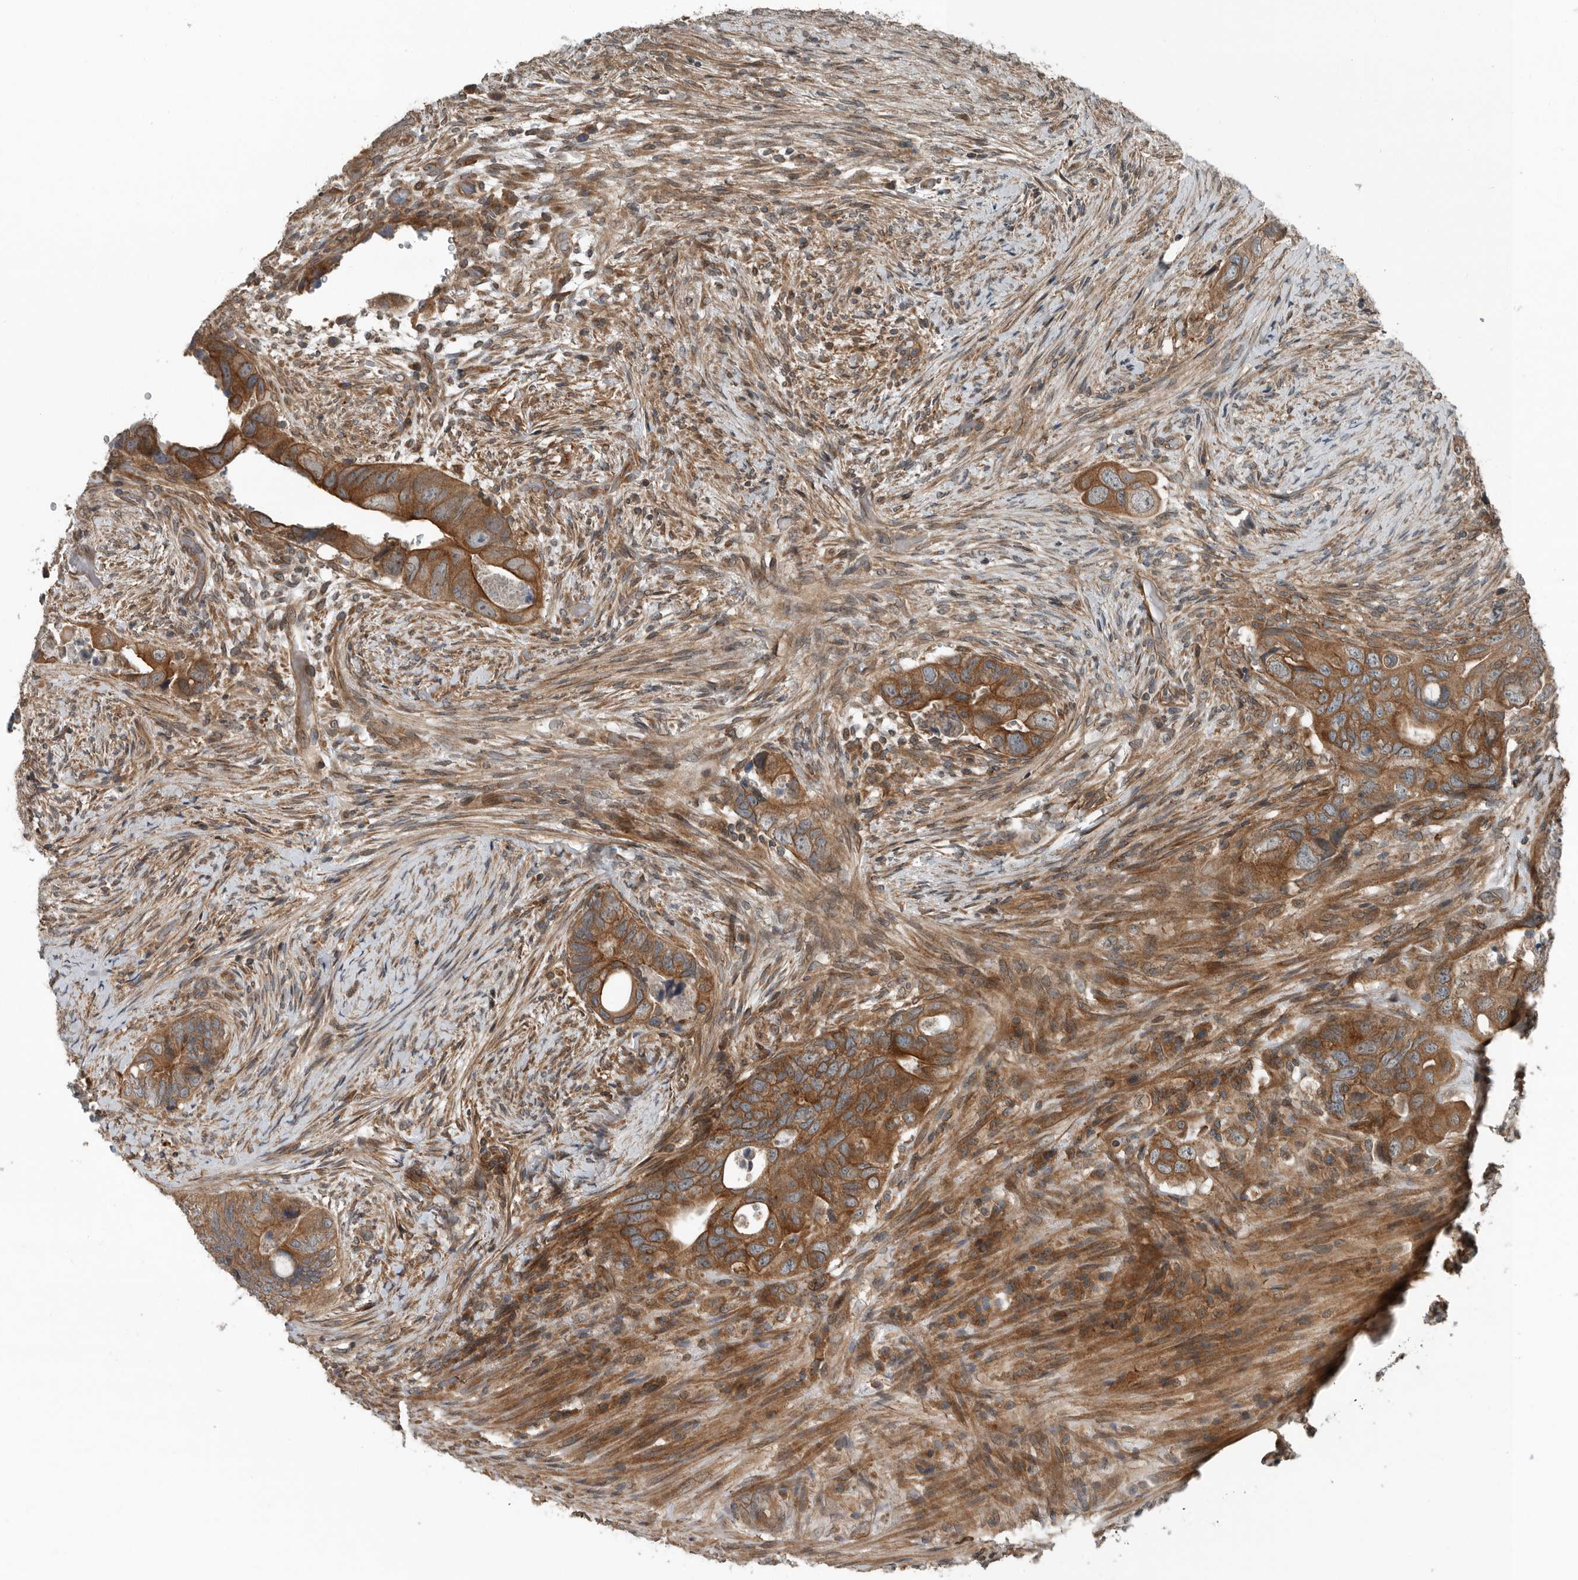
{"staining": {"intensity": "moderate", "quantity": ">75%", "location": "cytoplasmic/membranous"}, "tissue": "colorectal cancer", "cell_type": "Tumor cells", "image_type": "cancer", "snomed": [{"axis": "morphology", "description": "Adenocarcinoma, NOS"}, {"axis": "topography", "description": "Rectum"}], "caption": "A micrograph of human adenocarcinoma (colorectal) stained for a protein reveals moderate cytoplasmic/membranous brown staining in tumor cells. The protein of interest is shown in brown color, while the nuclei are stained blue.", "gene": "AMFR", "patient": {"sex": "male", "age": 63}}